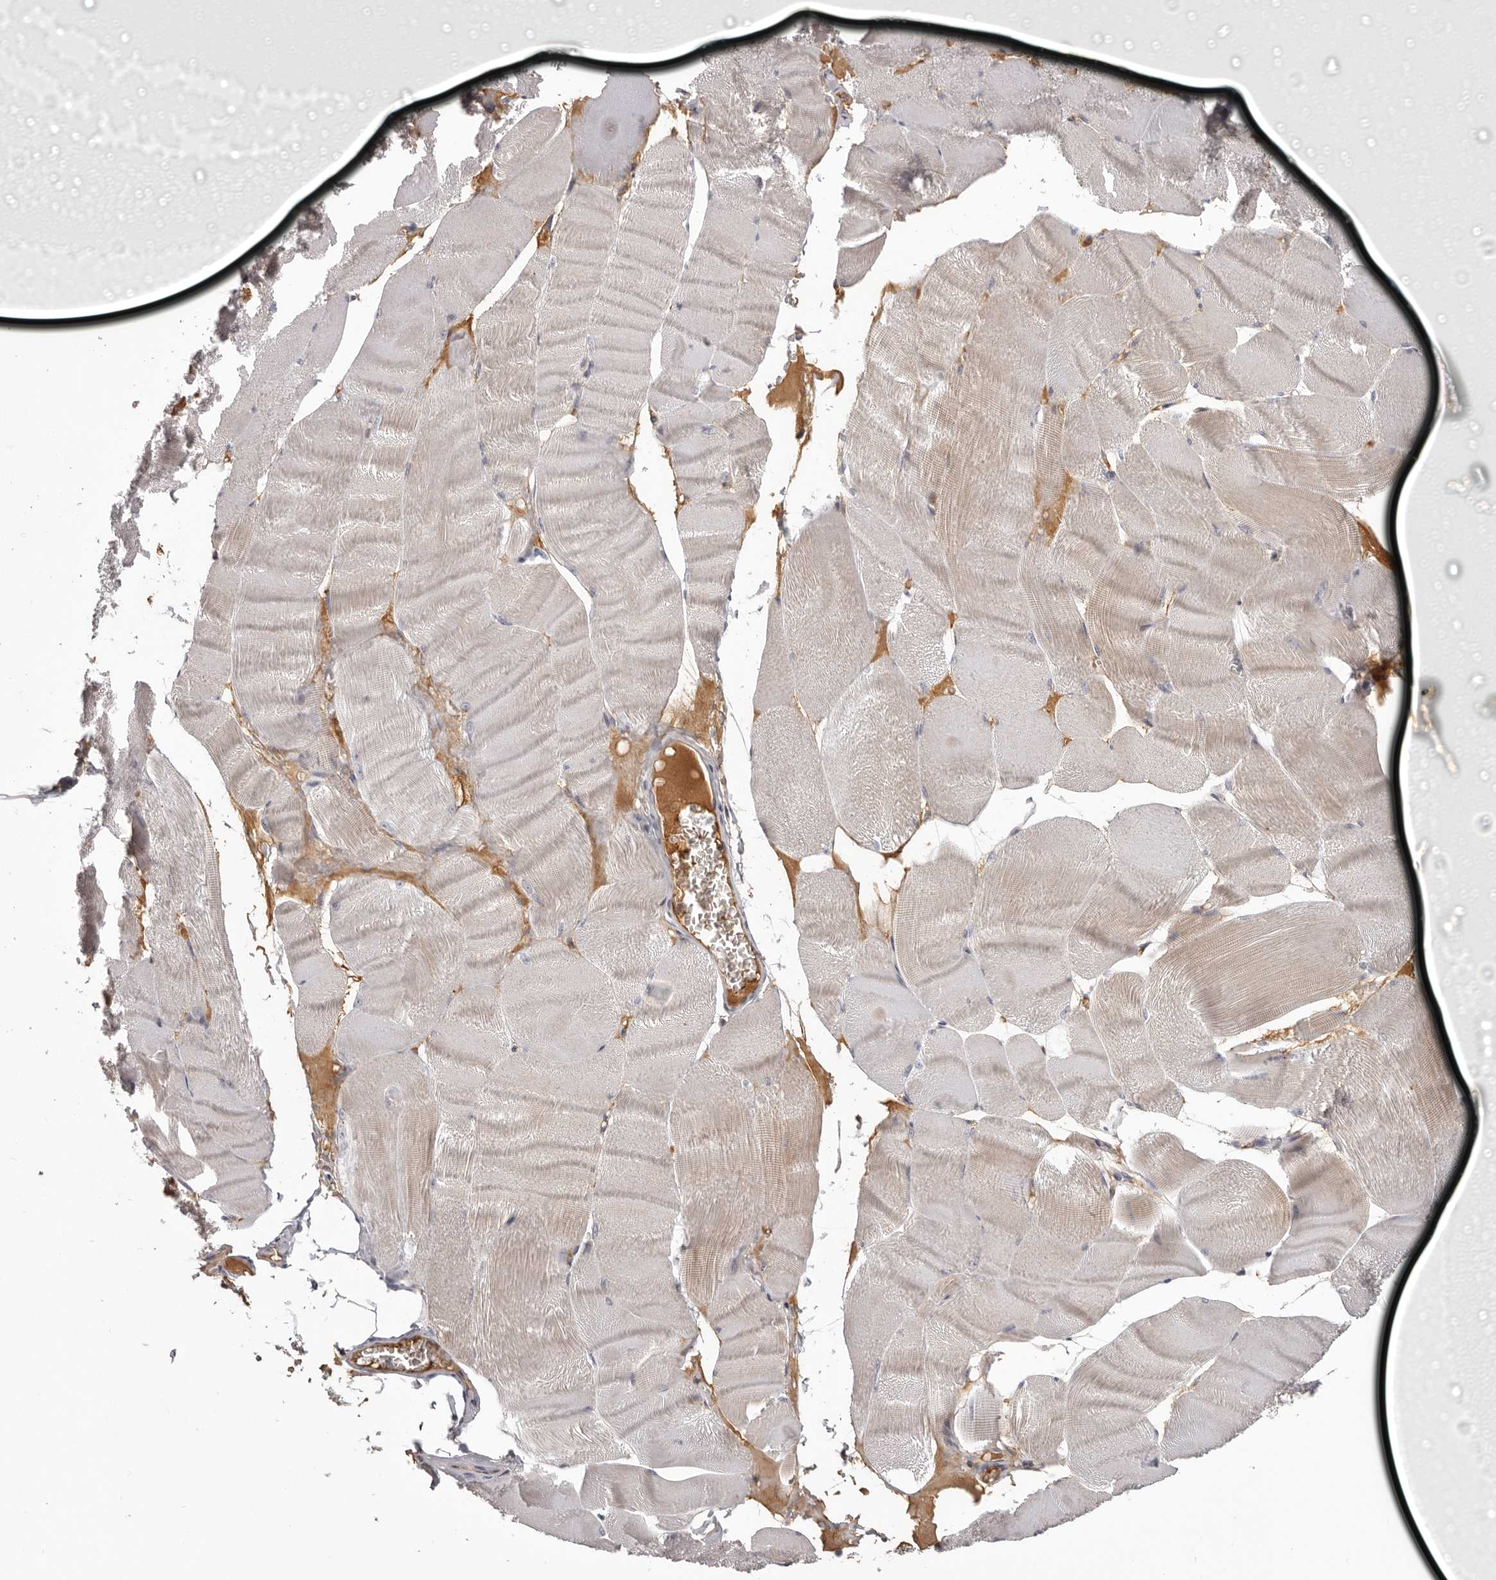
{"staining": {"intensity": "weak", "quantity": "25%-75%", "location": "cytoplasmic/membranous"}, "tissue": "skeletal muscle", "cell_type": "Myocytes", "image_type": "normal", "snomed": [{"axis": "morphology", "description": "Normal tissue, NOS"}, {"axis": "morphology", "description": "Basal cell carcinoma"}, {"axis": "topography", "description": "Skeletal muscle"}], "caption": "An image of human skeletal muscle stained for a protein demonstrates weak cytoplasmic/membranous brown staining in myocytes. The protein is shown in brown color, while the nuclei are stained blue.", "gene": "OTUD3", "patient": {"sex": "female", "age": 64}}